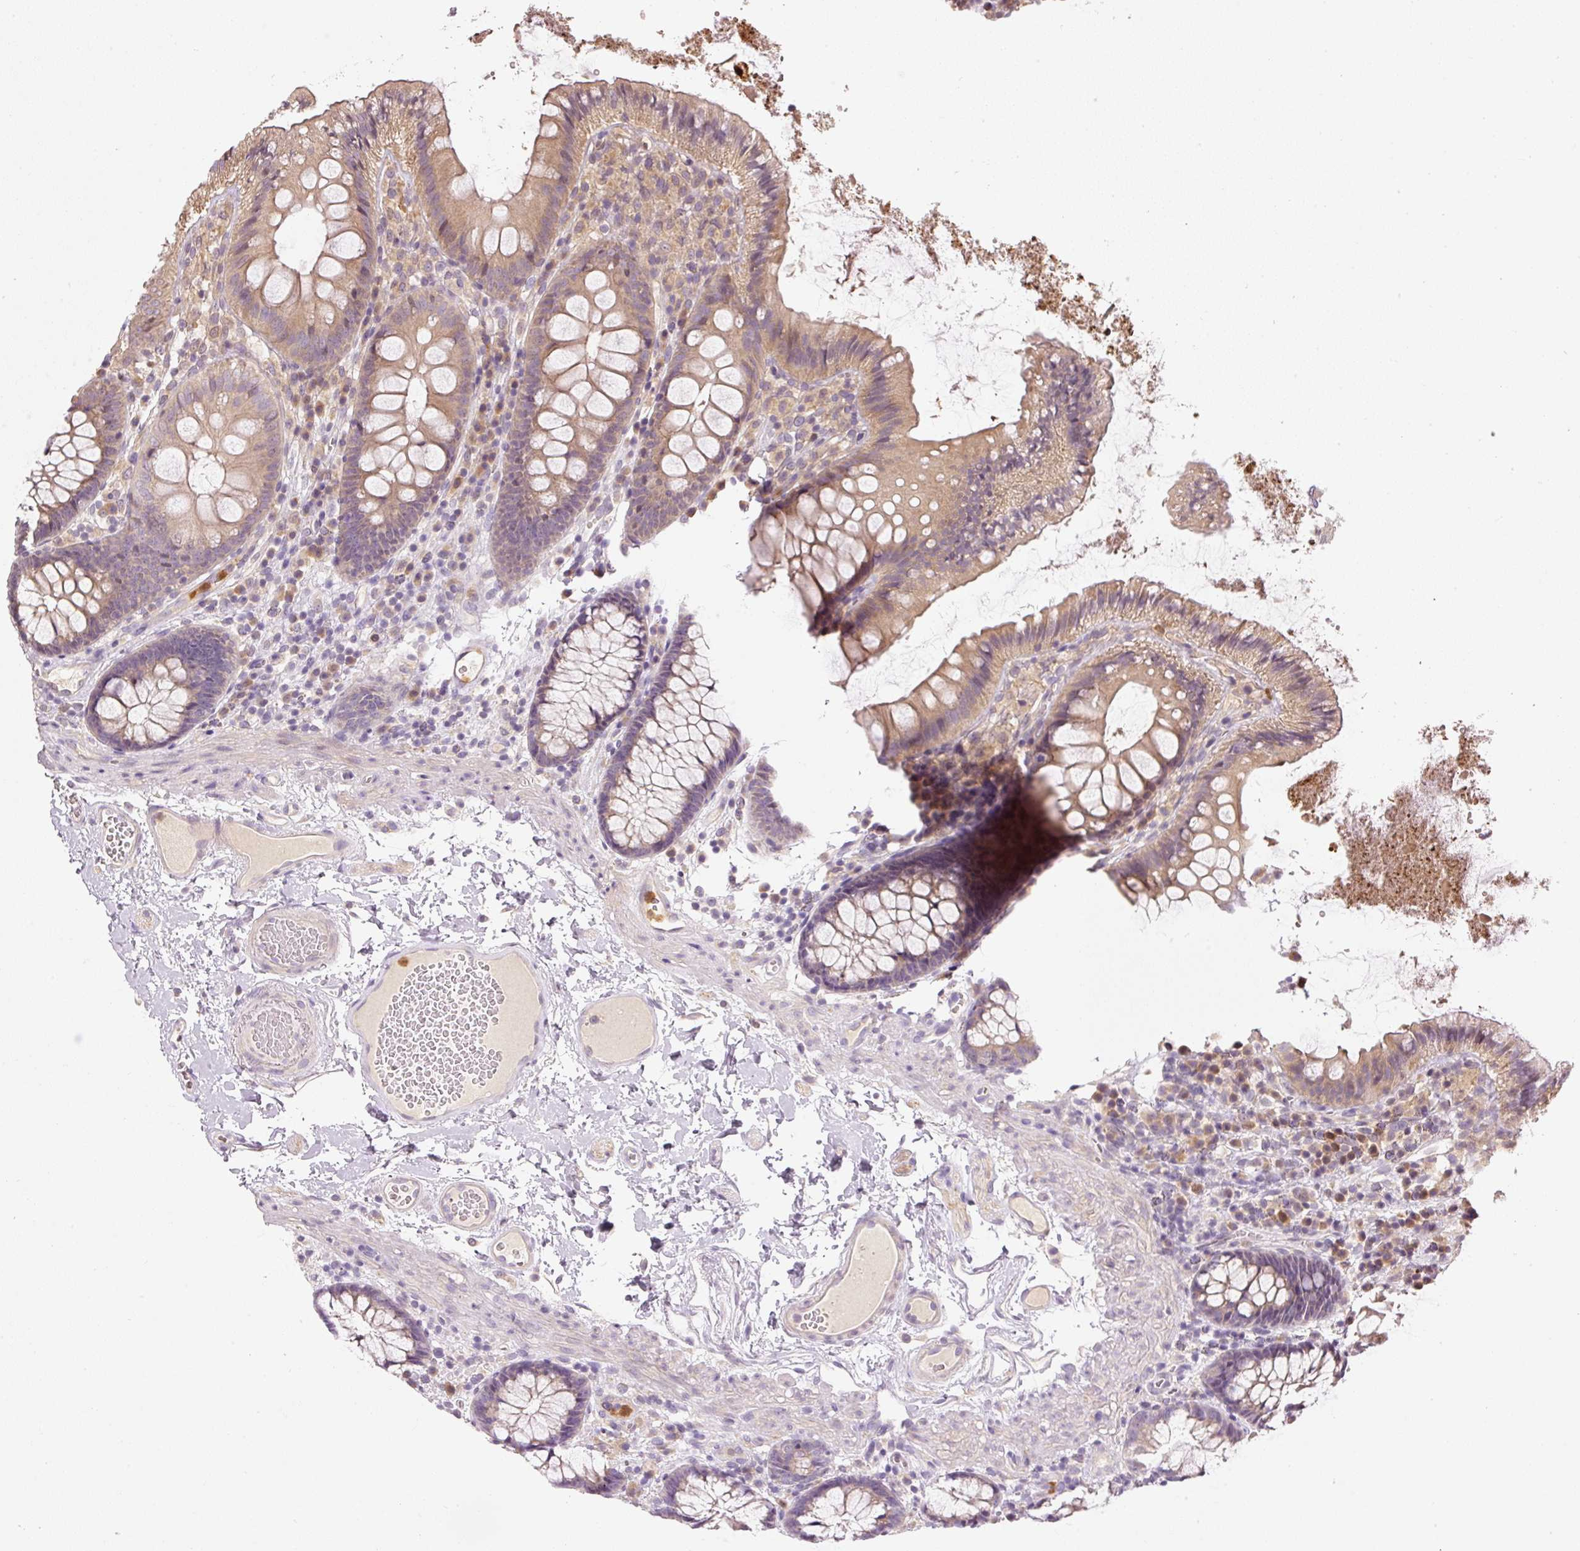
{"staining": {"intensity": "negative", "quantity": "none", "location": "none"}, "tissue": "colon", "cell_type": "Endothelial cells", "image_type": "normal", "snomed": [{"axis": "morphology", "description": "Normal tissue, NOS"}, {"axis": "topography", "description": "Colon"}], "caption": "DAB immunohistochemical staining of unremarkable human colon exhibits no significant staining in endothelial cells. The staining is performed using DAB (3,3'-diaminobenzidine) brown chromogen with nuclei counter-stained in using hematoxylin.", "gene": "CTTNBP2", "patient": {"sex": "male", "age": 84}}